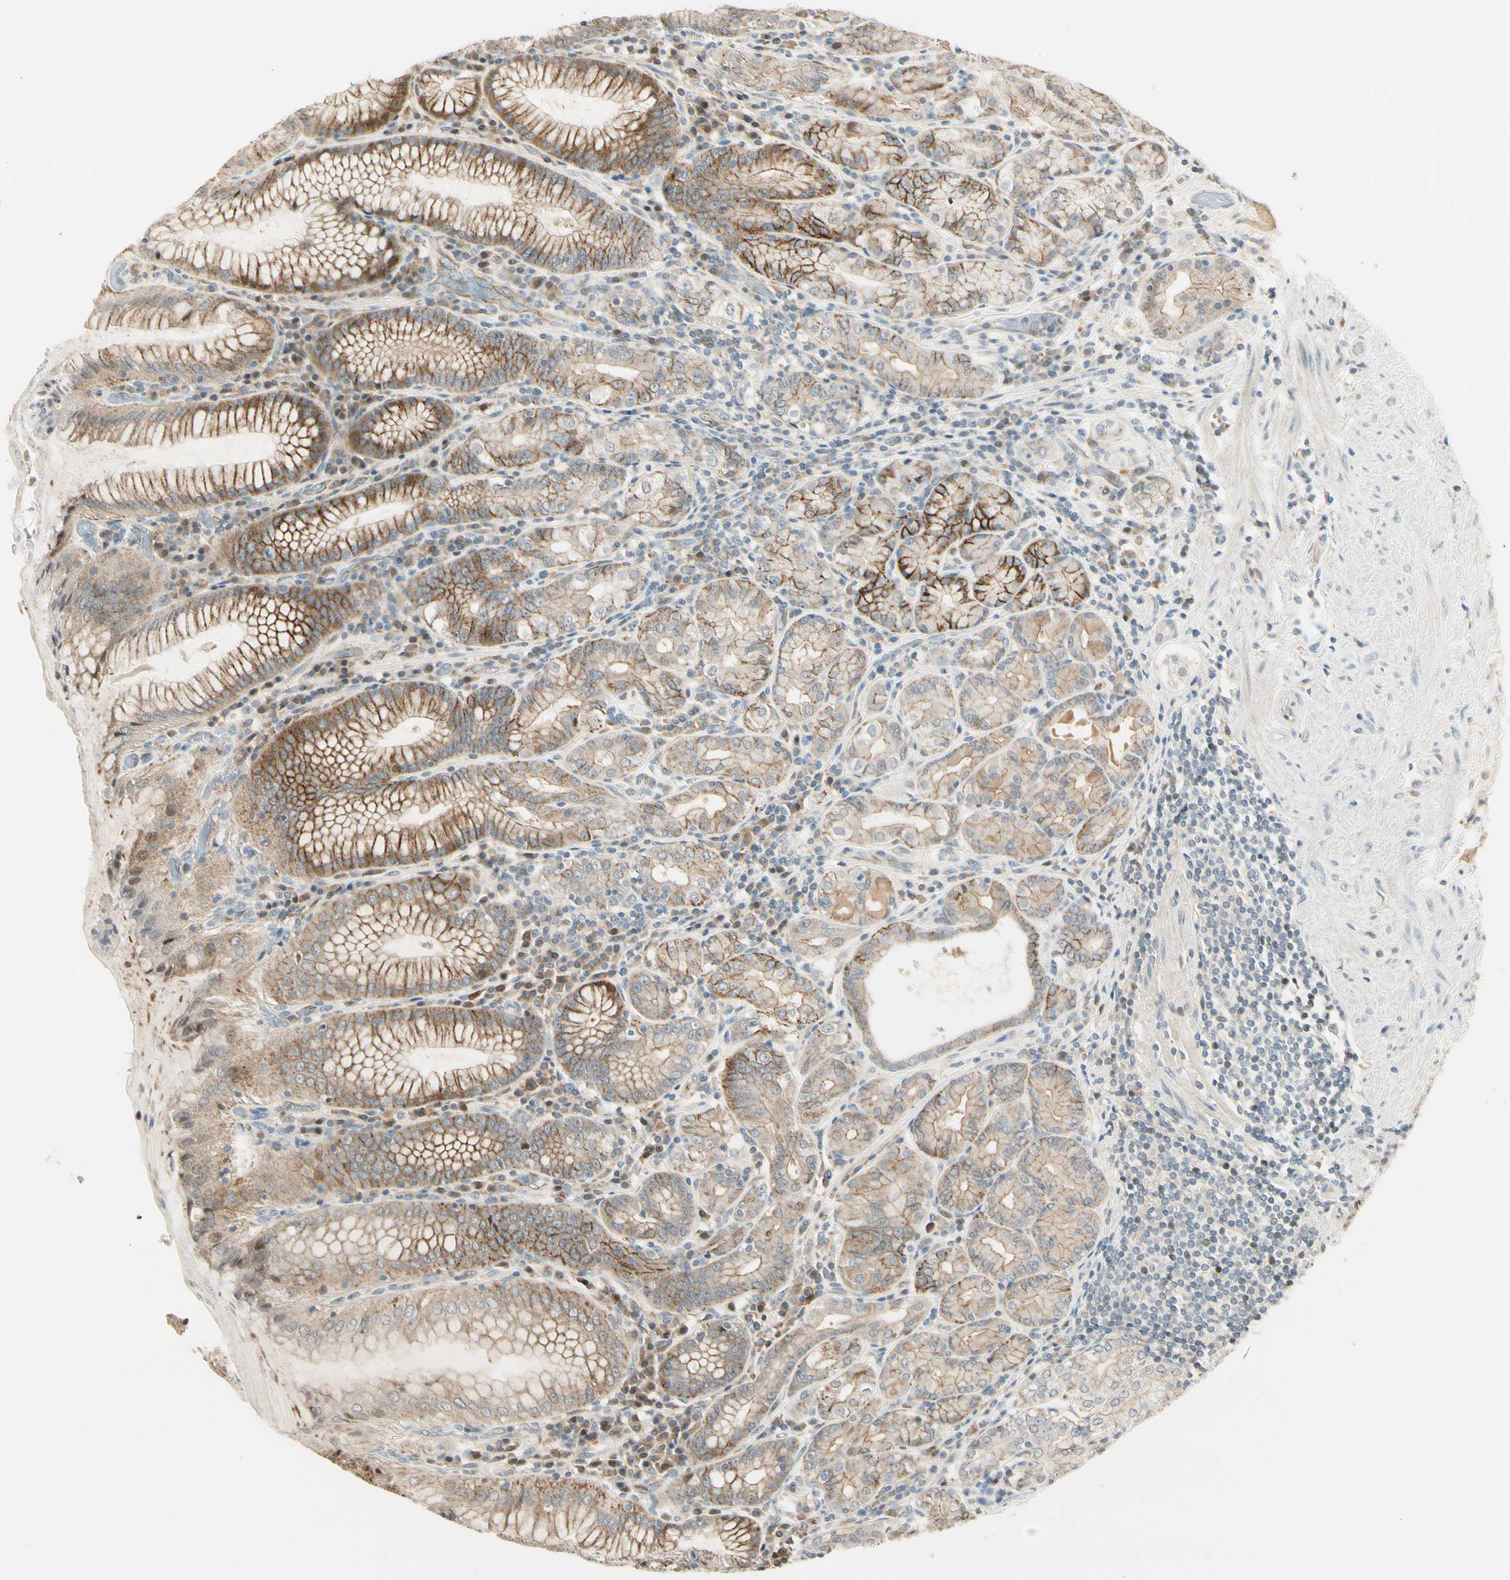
{"staining": {"intensity": "moderate", "quantity": ">75%", "location": "cytoplasmic/membranous"}, "tissue": "stomach", "cell_type": "Glandular cells", "image_type": "normal", "snomed": [{"axis": "morphology", "description": "Normal tissue, NOS"}, {"axis": "topography", "description": "Stomach, lower"}], "caption": "Immunohistochemistry micrograph of benign stomach: stomach stained using immunohistochemistry shows medium levels of moderate protein expression localized specifically in the cytoplasmic/membranous of glandular cells, appearing as a cytoplasmic/membranous brown color.", "gene": "P3H2", "patient": {"sex": "female", "age": 76}}